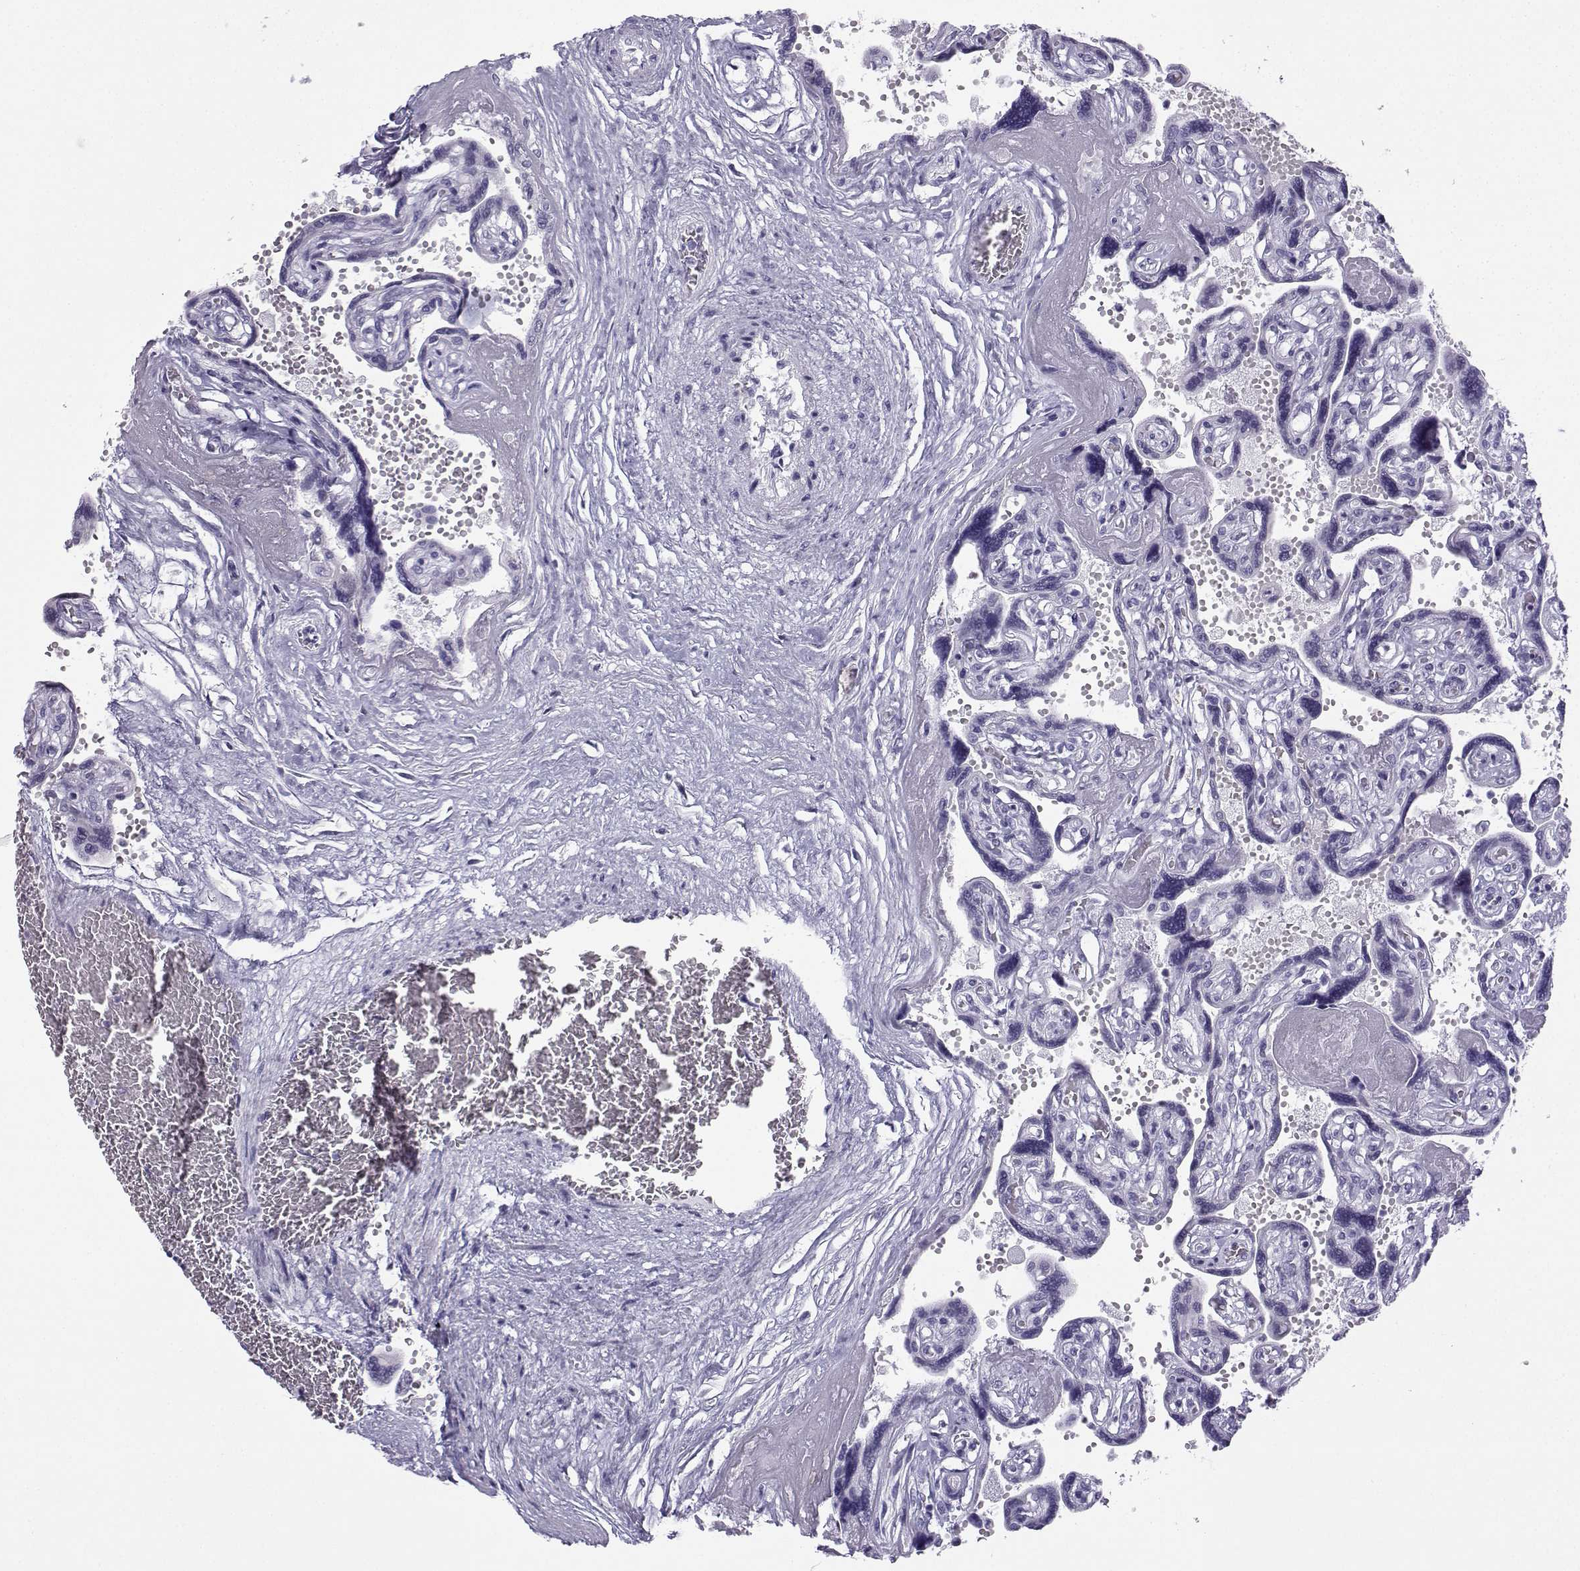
{"staining": {"intensity": "negative", "quantity": "none", "location": "none"}, "tissue": "placenta", "cell_type": "Decidual cells", "image_type": "normal", "snomed": [{"axis": "morphology", "description": "Normal tissue, NOS"}, {"axis": "topography", "description": "Placenta"}], "caption": "Immunohistochemistry image of unremarkable placenta: human placenta stained with DAB (3,3'-diaminobenzidine) shows no significant protein staining in decidual cells. (Stains: DAB (3,3'-diaminobenzidine) immunohistochemistry with hematoxylin counter stain, Microscopy: brightfield microscopy at high magnification).", "gene": "NEFL", "patient": {"sex": "female", "age": 32}}